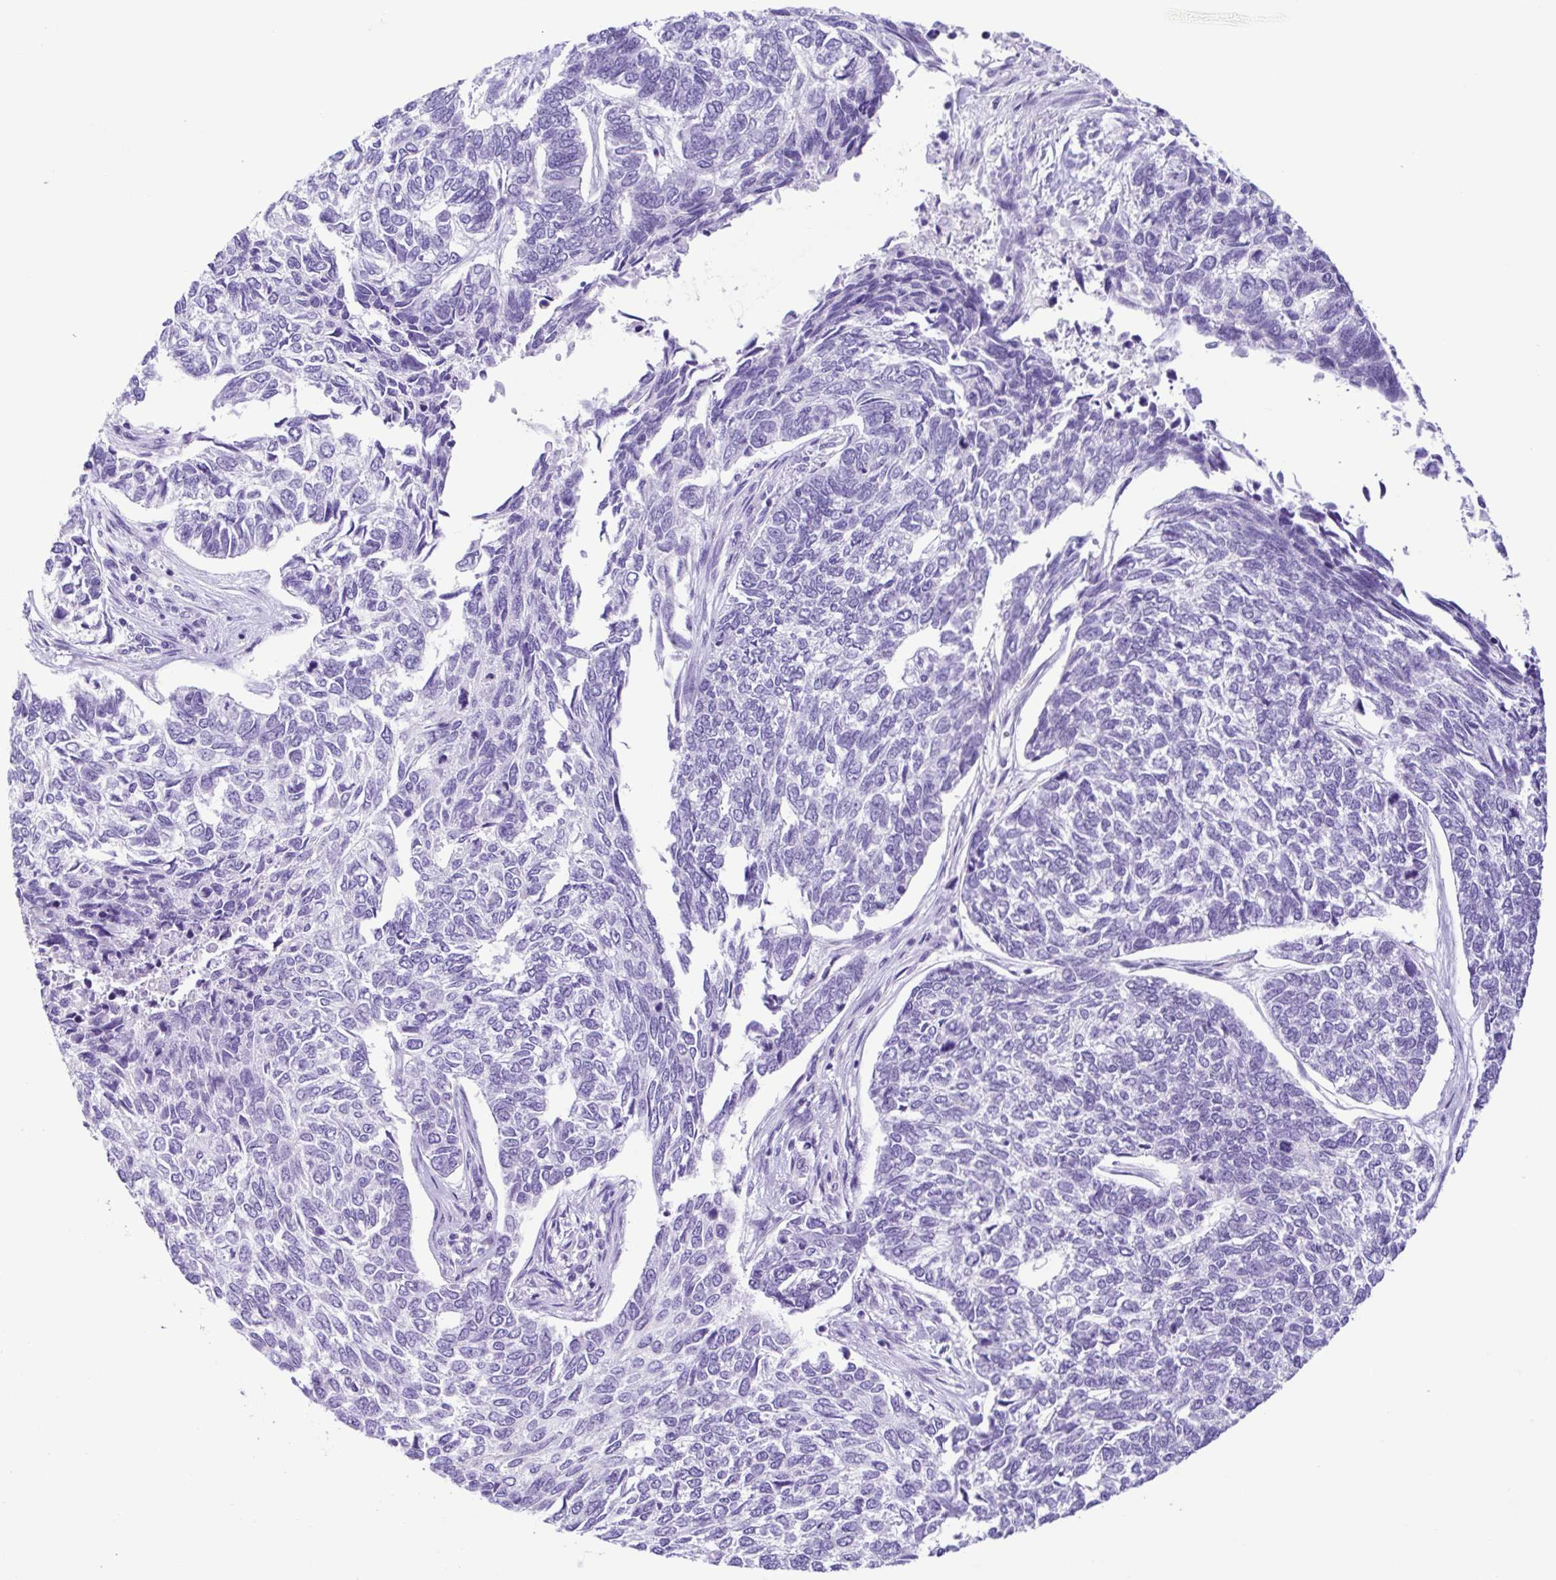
{"staining": {"intensity": "negative", "quantity": "none", "location": "none"}, "tissue": "skin cancer", "cell_type": "Tumor cells", "image_type": "cancer", "snomed": [{"axis": "morphology", "description": "Basal cell carcinoma"}, {"axis": "topography", "description": "Skin"}], "caption": "This is an immunohistochemistry (IHC) micrograph of human skin cancer. There is no positivity in tumor cells.", "gene": "ACTRT3", "patient": {"sex": "female", "age": 65}}